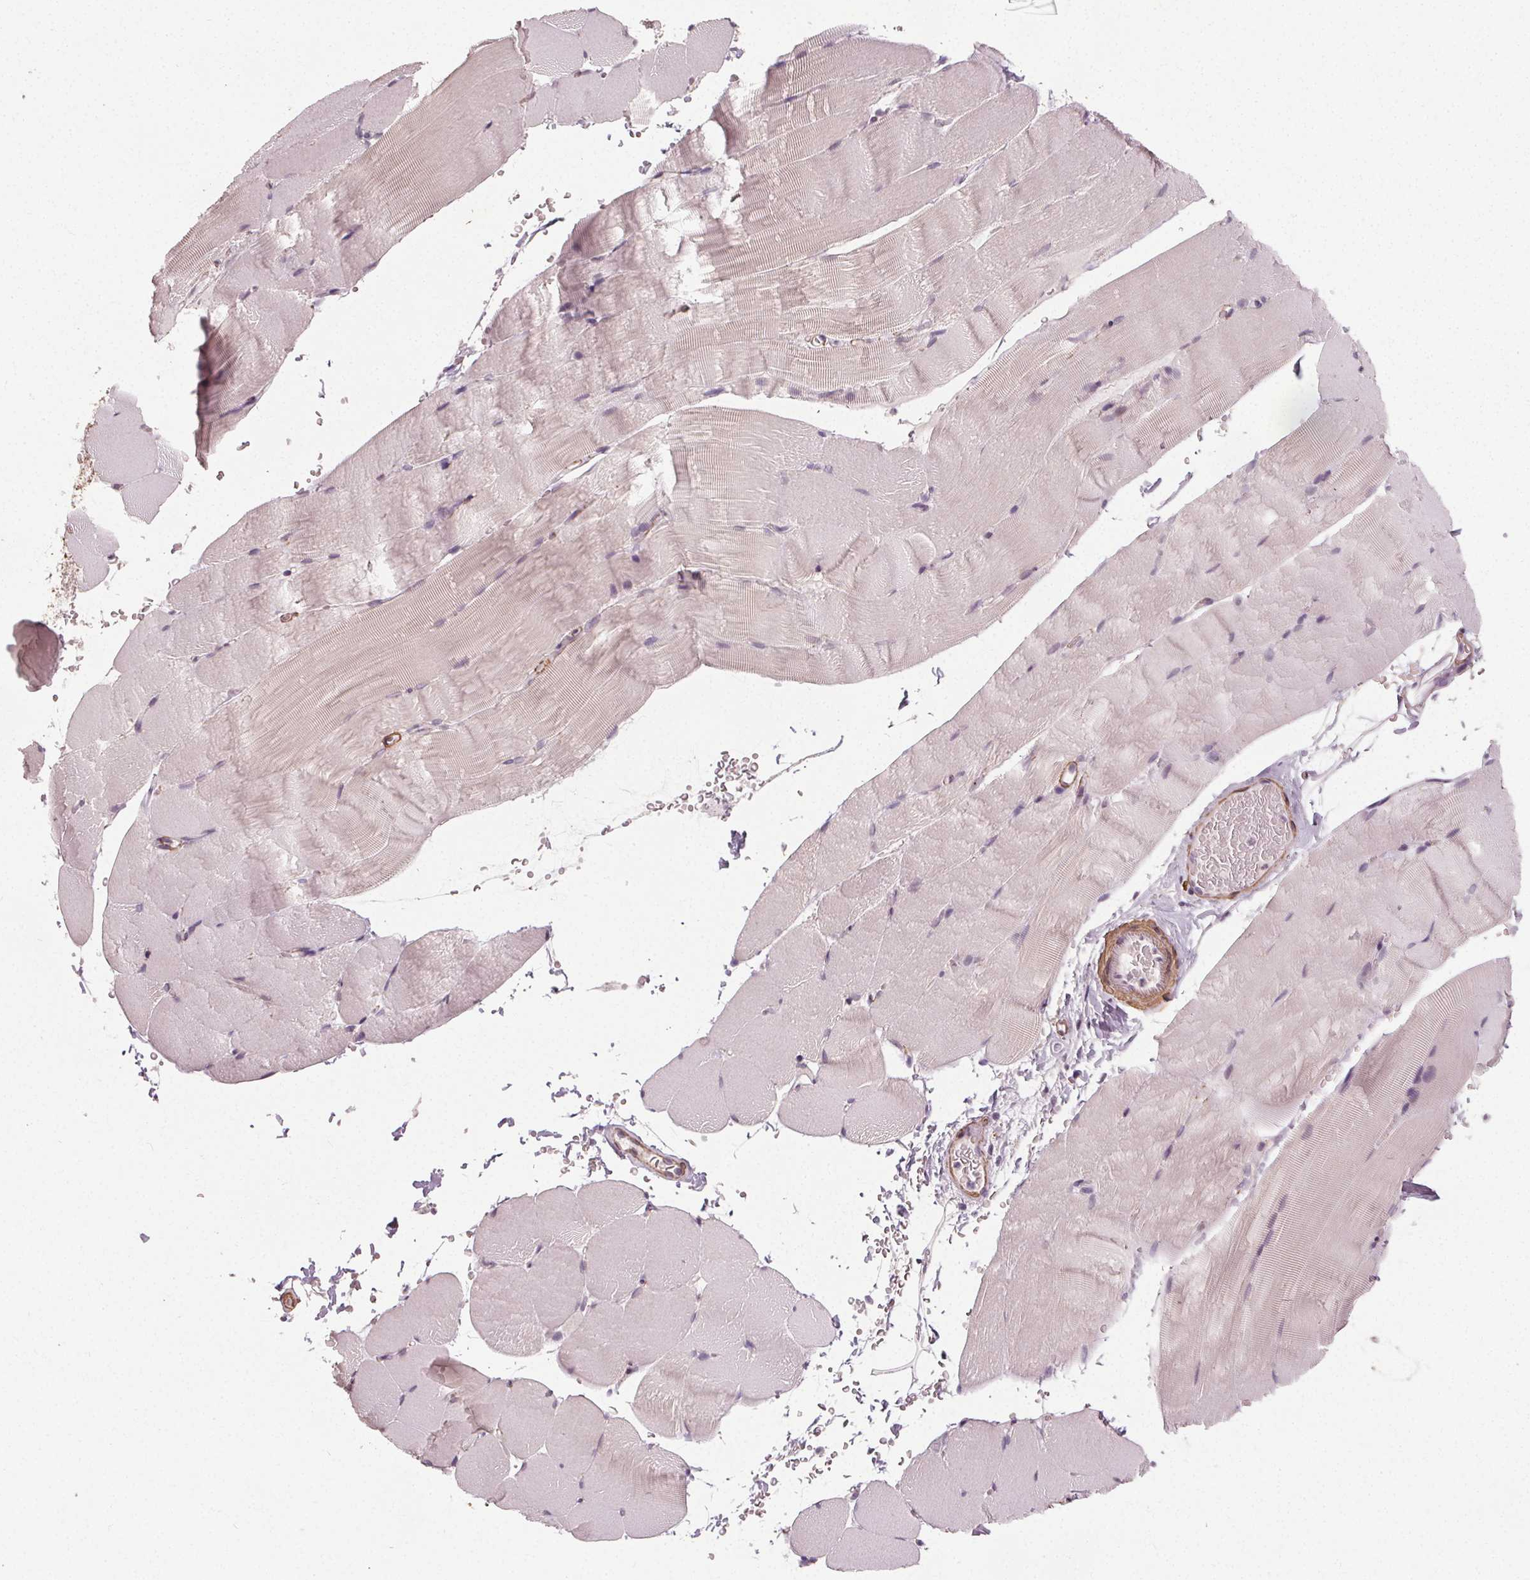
{"staining": {"intensity": "negative", "quantity": "none", "location": "none"}, "tissue": "skeletal muscle", "cell_type": "Myocytes", "image_type": "normal", "snomed": [{"axis": "morphology", "description": "Normal tissue, NOS"}, {"axis": "topography", "description": "Skeletal muscle"}], "caption": "An image of skeletal muscle stained for a protein exhibits no brown staining in myocytes.", "gene": "PKP1", "patient": {"sex": "female", "age": 37}}